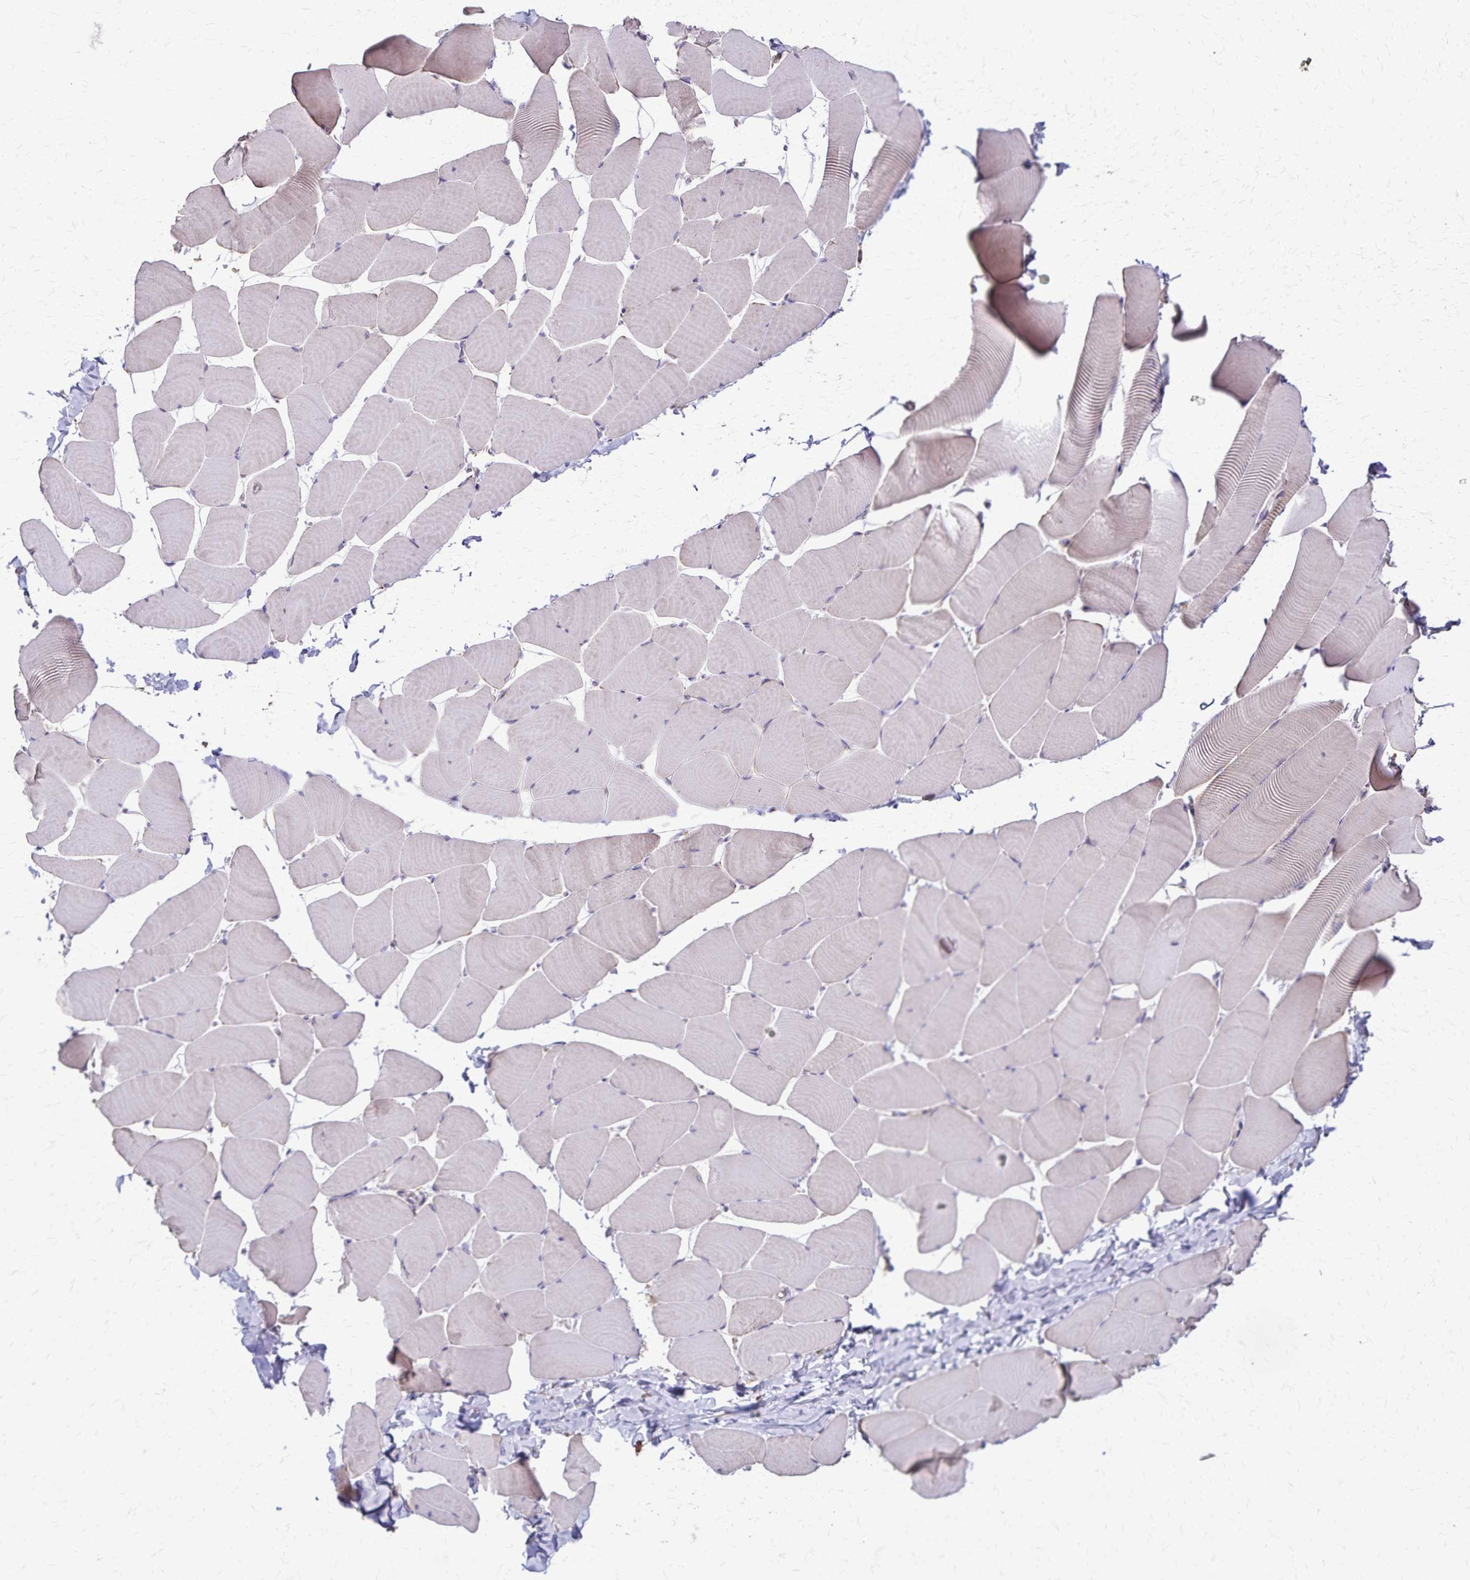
{"staining": {"intensity": "weak", "quantity": "<25%", "location": "cytoplasmic/membranous"}, "tissue": "skeletal muscle", "cell_type": "Myocytes", "image_type": "normal", "snomed": [{"axis": "morphology", "description": "Normal tissue, NOS"}, {"axis": "topography", "description": "Skeletal muscle"}], "caption": "The immunohistochemistry (IHC) image has no significant expression in myocytes of skeletal muscle. (Immunohistochemistry, brightfield microscopy, high magnification).", "gene": "RNF10", "patient": {"sex": "male", "age": 25}}